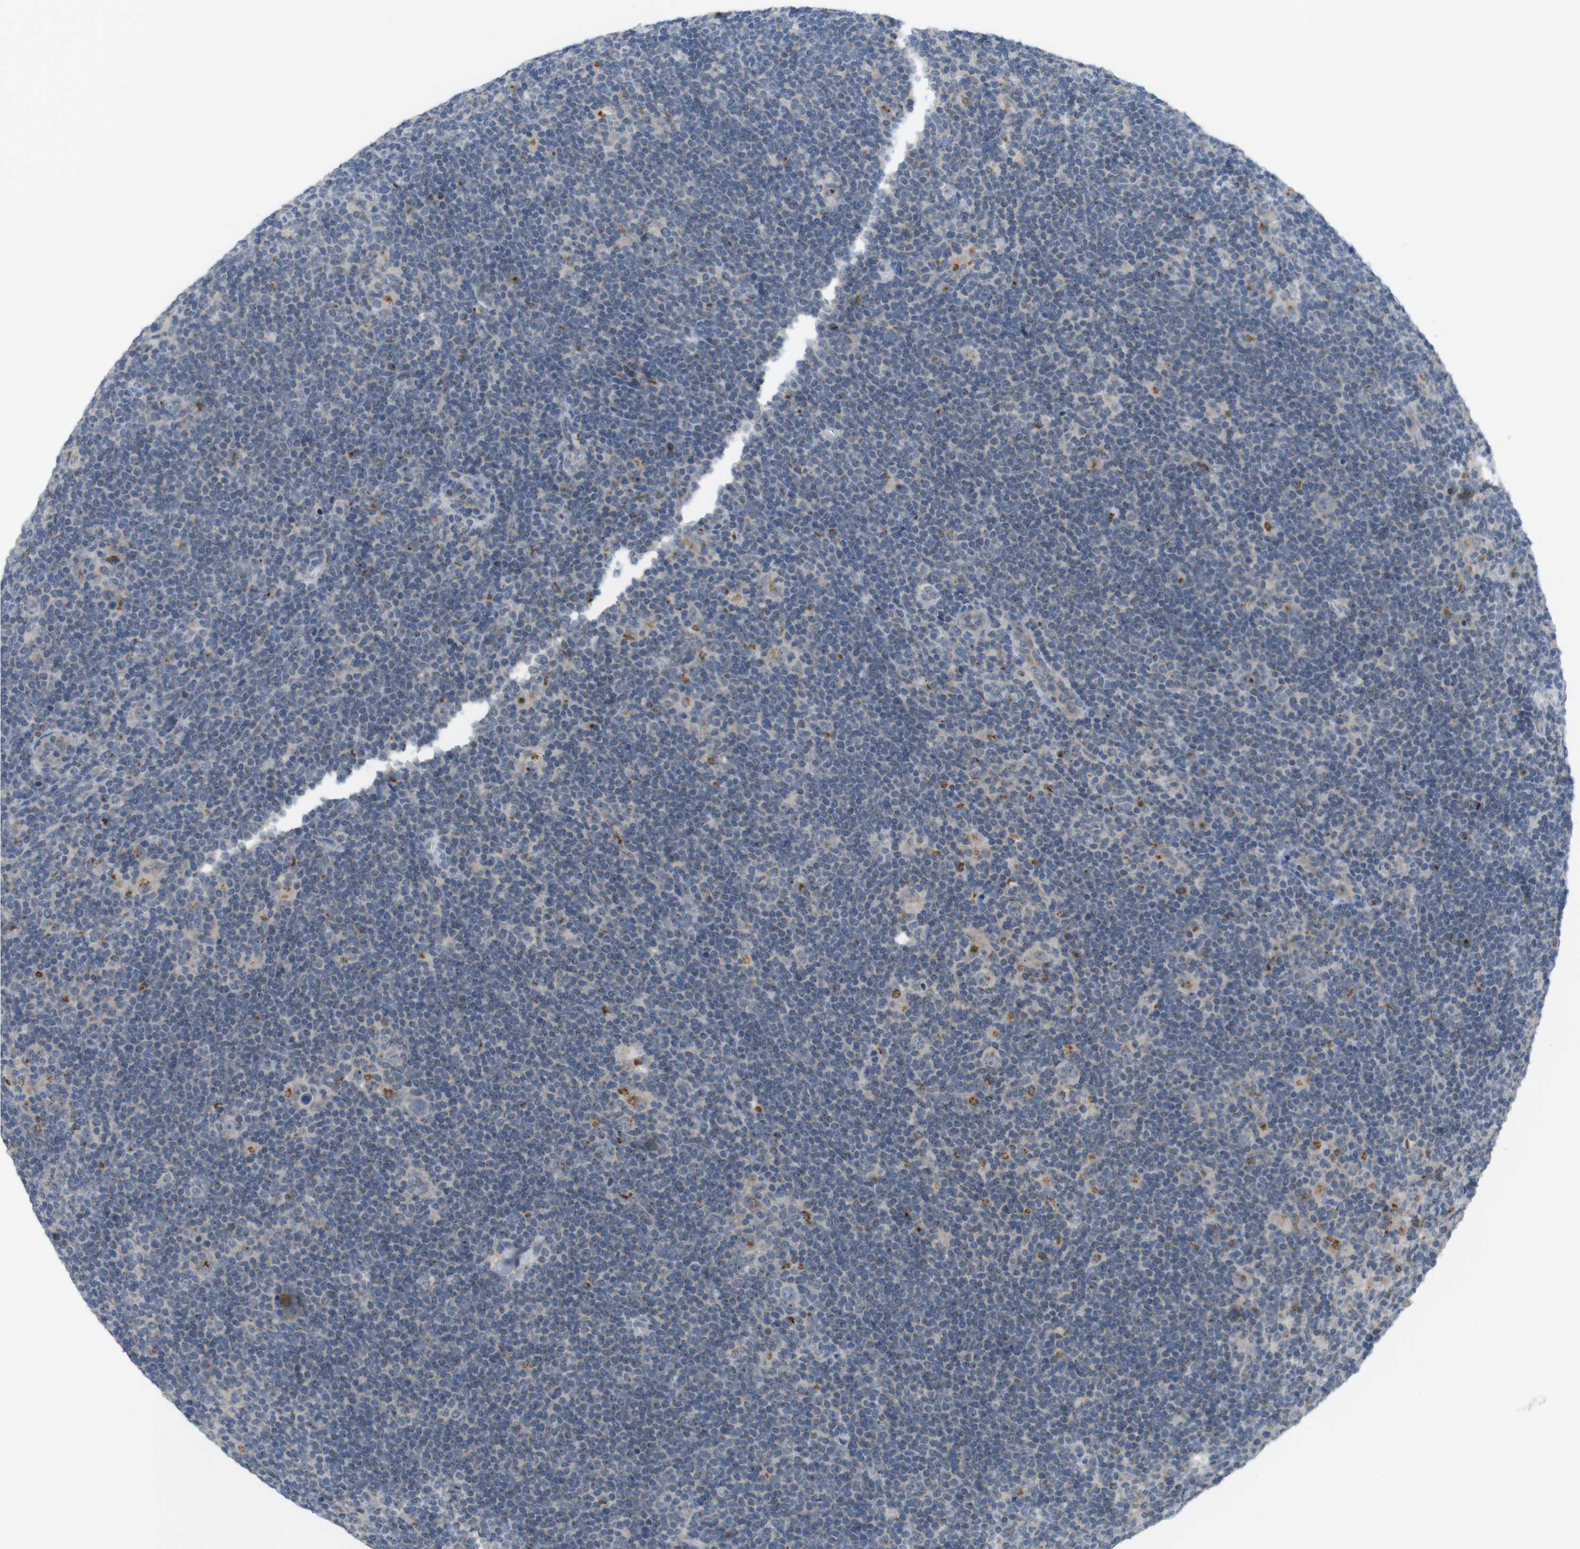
{"staining": {"intensity": "weak", "quantity": "<25%", "location": "cytoplasmic/membranous"}, "tissue": "lymphoma", "cell_type": "Tumor cells", "image_type": "cancer", "snomed": [{"axis": "morphology", "description": "Hodgkin's disease, NOS"}, {"axis": "topography", "description": "Lymph node"}], "caption": "The micrograph displays no significant positivity in tumor cells of lymphoma.", "gene": "YIPF3", "patient": {"sex": "female", "age": 57}}